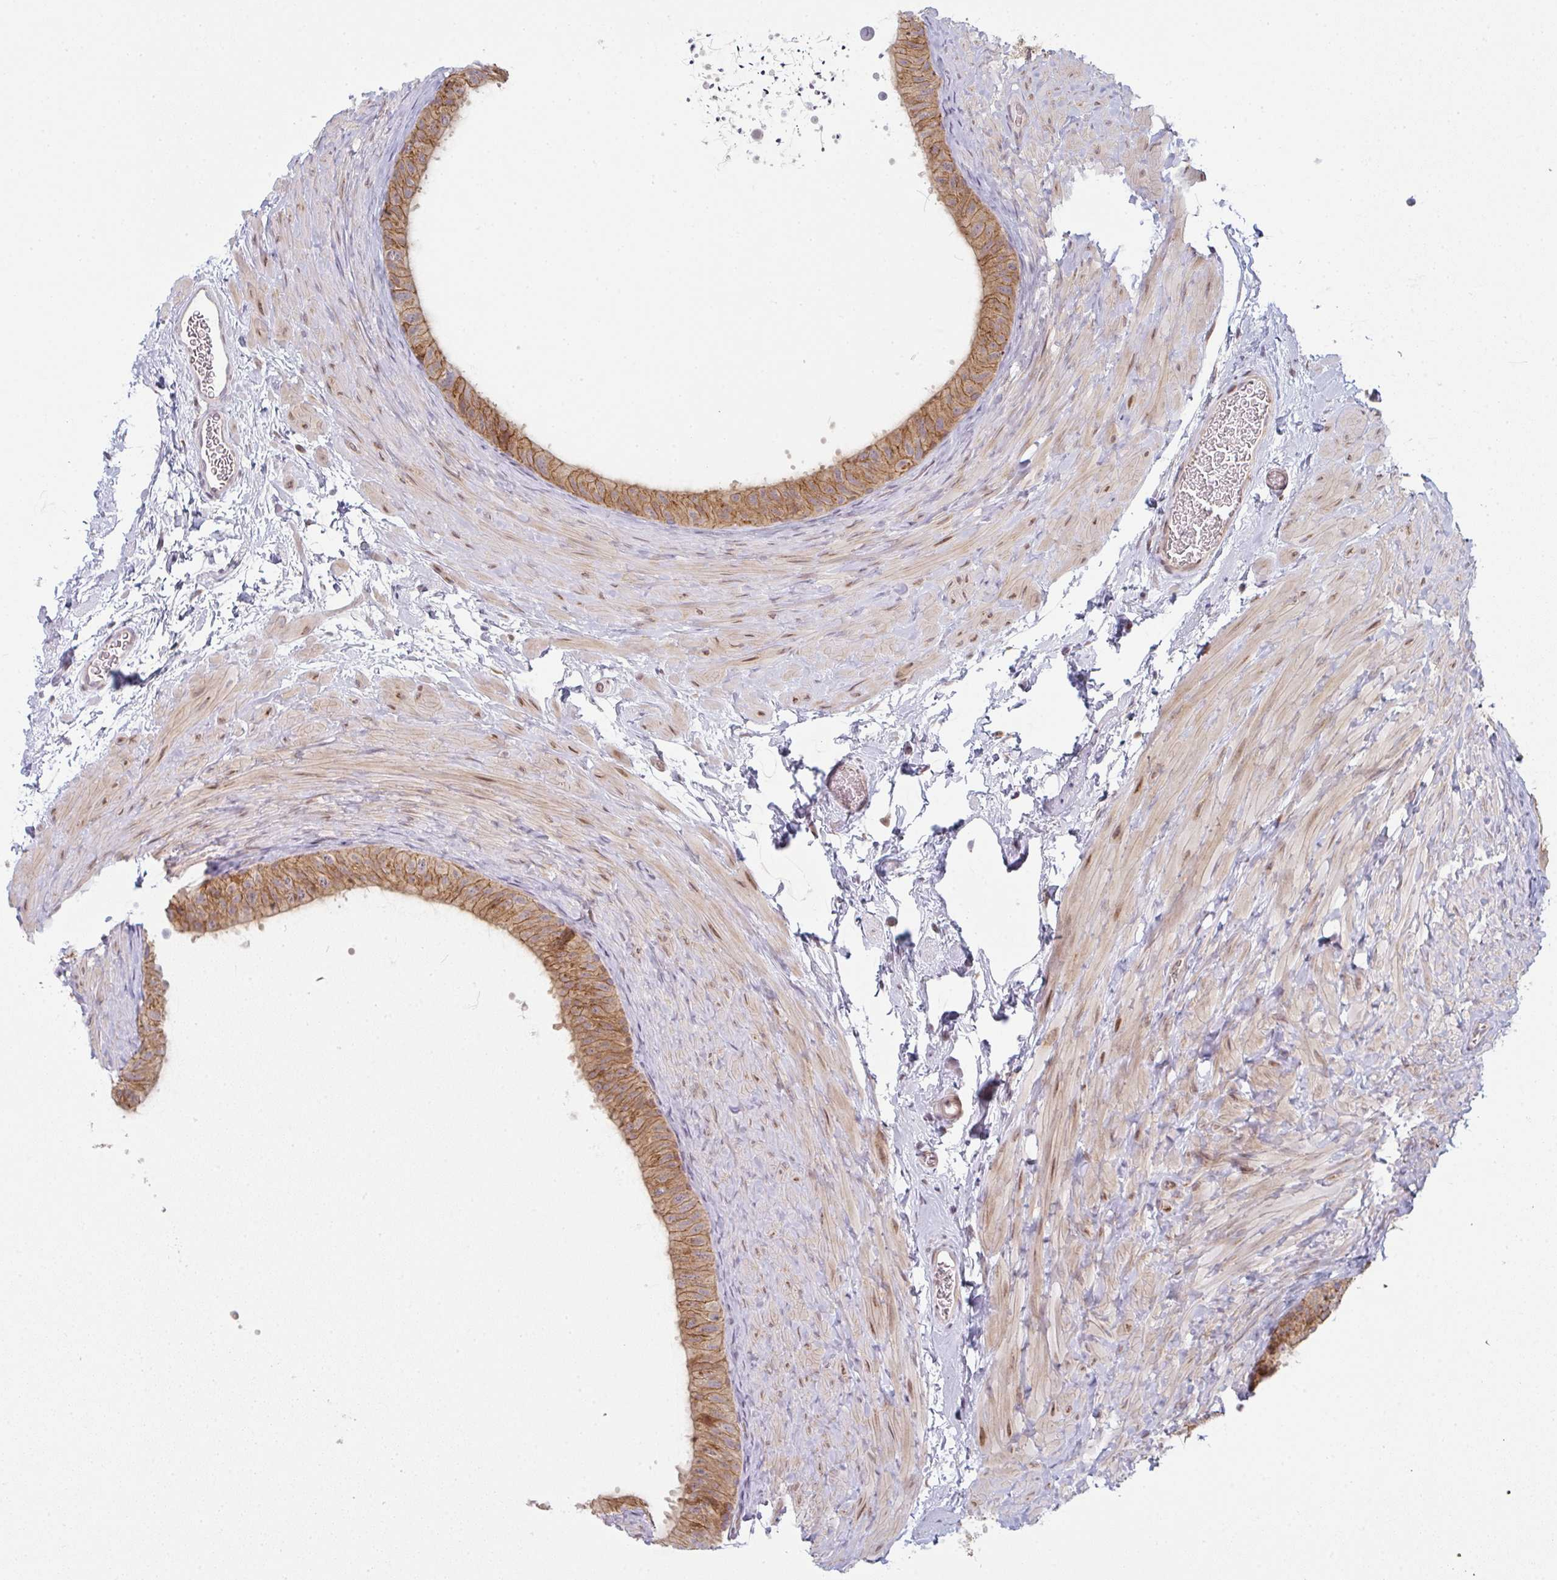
{"staining": {"intensity": "moderate", "quantity": ">75%", "location": "cytoplasmic/membranous"}, "tissue": "epididymis", "cell_type": "Glandular cells", "image_type": "normal", "snomed": [{"axis": "morphology", "description": "Normal tissue, NOS"}, {"axis": "topography", "description": "Epididymis, spermatic cord, NOS"}, {"axis": "topography", "description": "Epididymis"}], "caption": "Protein positivity by immunohistochemistry (IHC) exhibits moderate cytoplasmic/membranous expression in about >75% of glandular cells in normal epididymis. (DAB (3,3'-diaminobenzidine) IHC, brown staining for protein, blue staining for nuclei).", "gene": "TMEM237", "patient": {"sex": "male", "age": 31}}